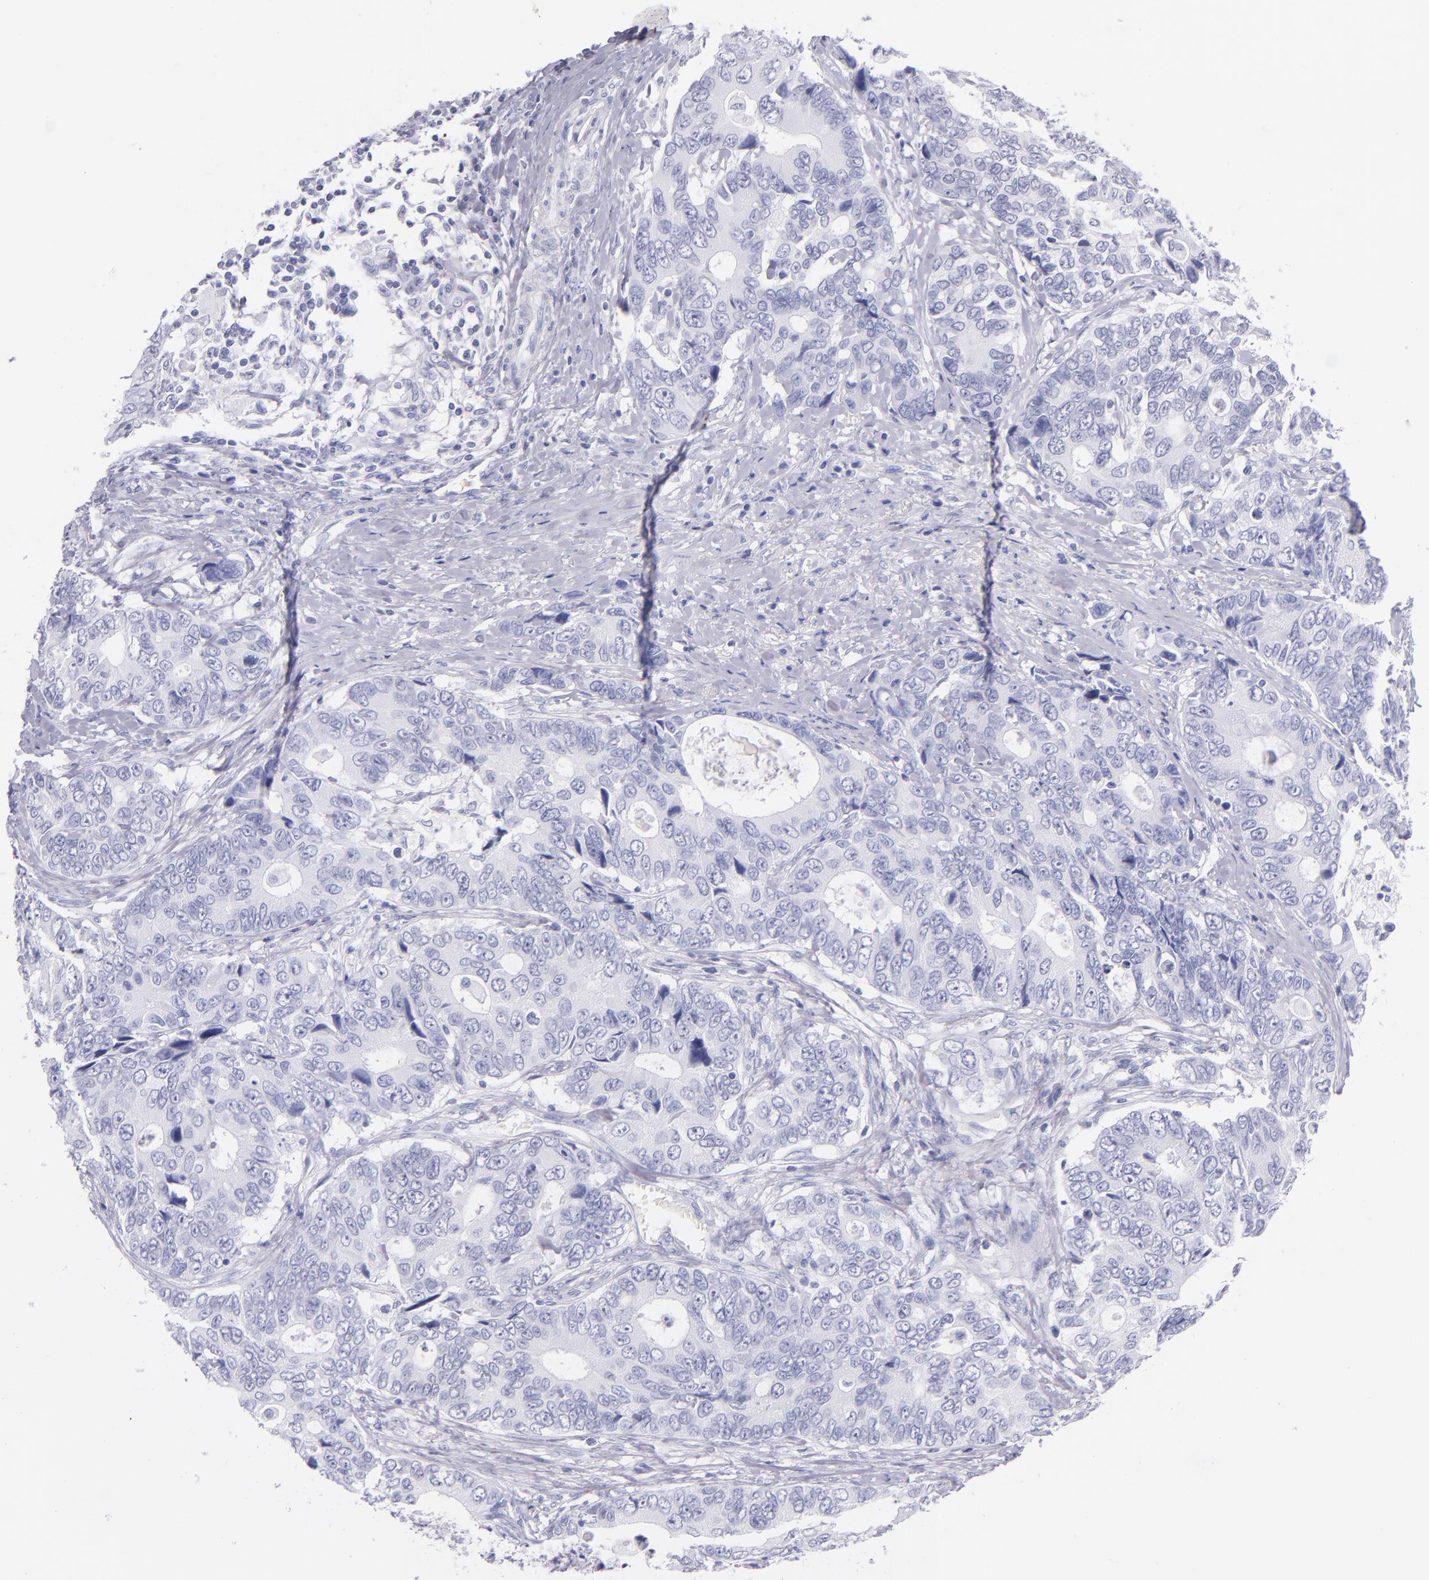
{"staining": {"intensity": "negative", "quantity": "none", "location": "none"}, "tissue": "colorectal cancer", "cell_type": "Tumor cells", "image_type": "cancer", "snomed": [{"axis": "morphology", "description": "Adenocarcinoma, NOS"}, {"axis": "topography", "description": "Rectum"}], "caption": "This is a histopathology image of IHC staining of colorectal adenocarcinoma, which shows no expression in tumor cells. (DAB (3,3'-diaminobenzidine) immunohistochemistry (IHC) visualized using brightfield microscopy, high magnification).", "gene": "SFTPB", "patient": {"sex": "female", "age": 67}}